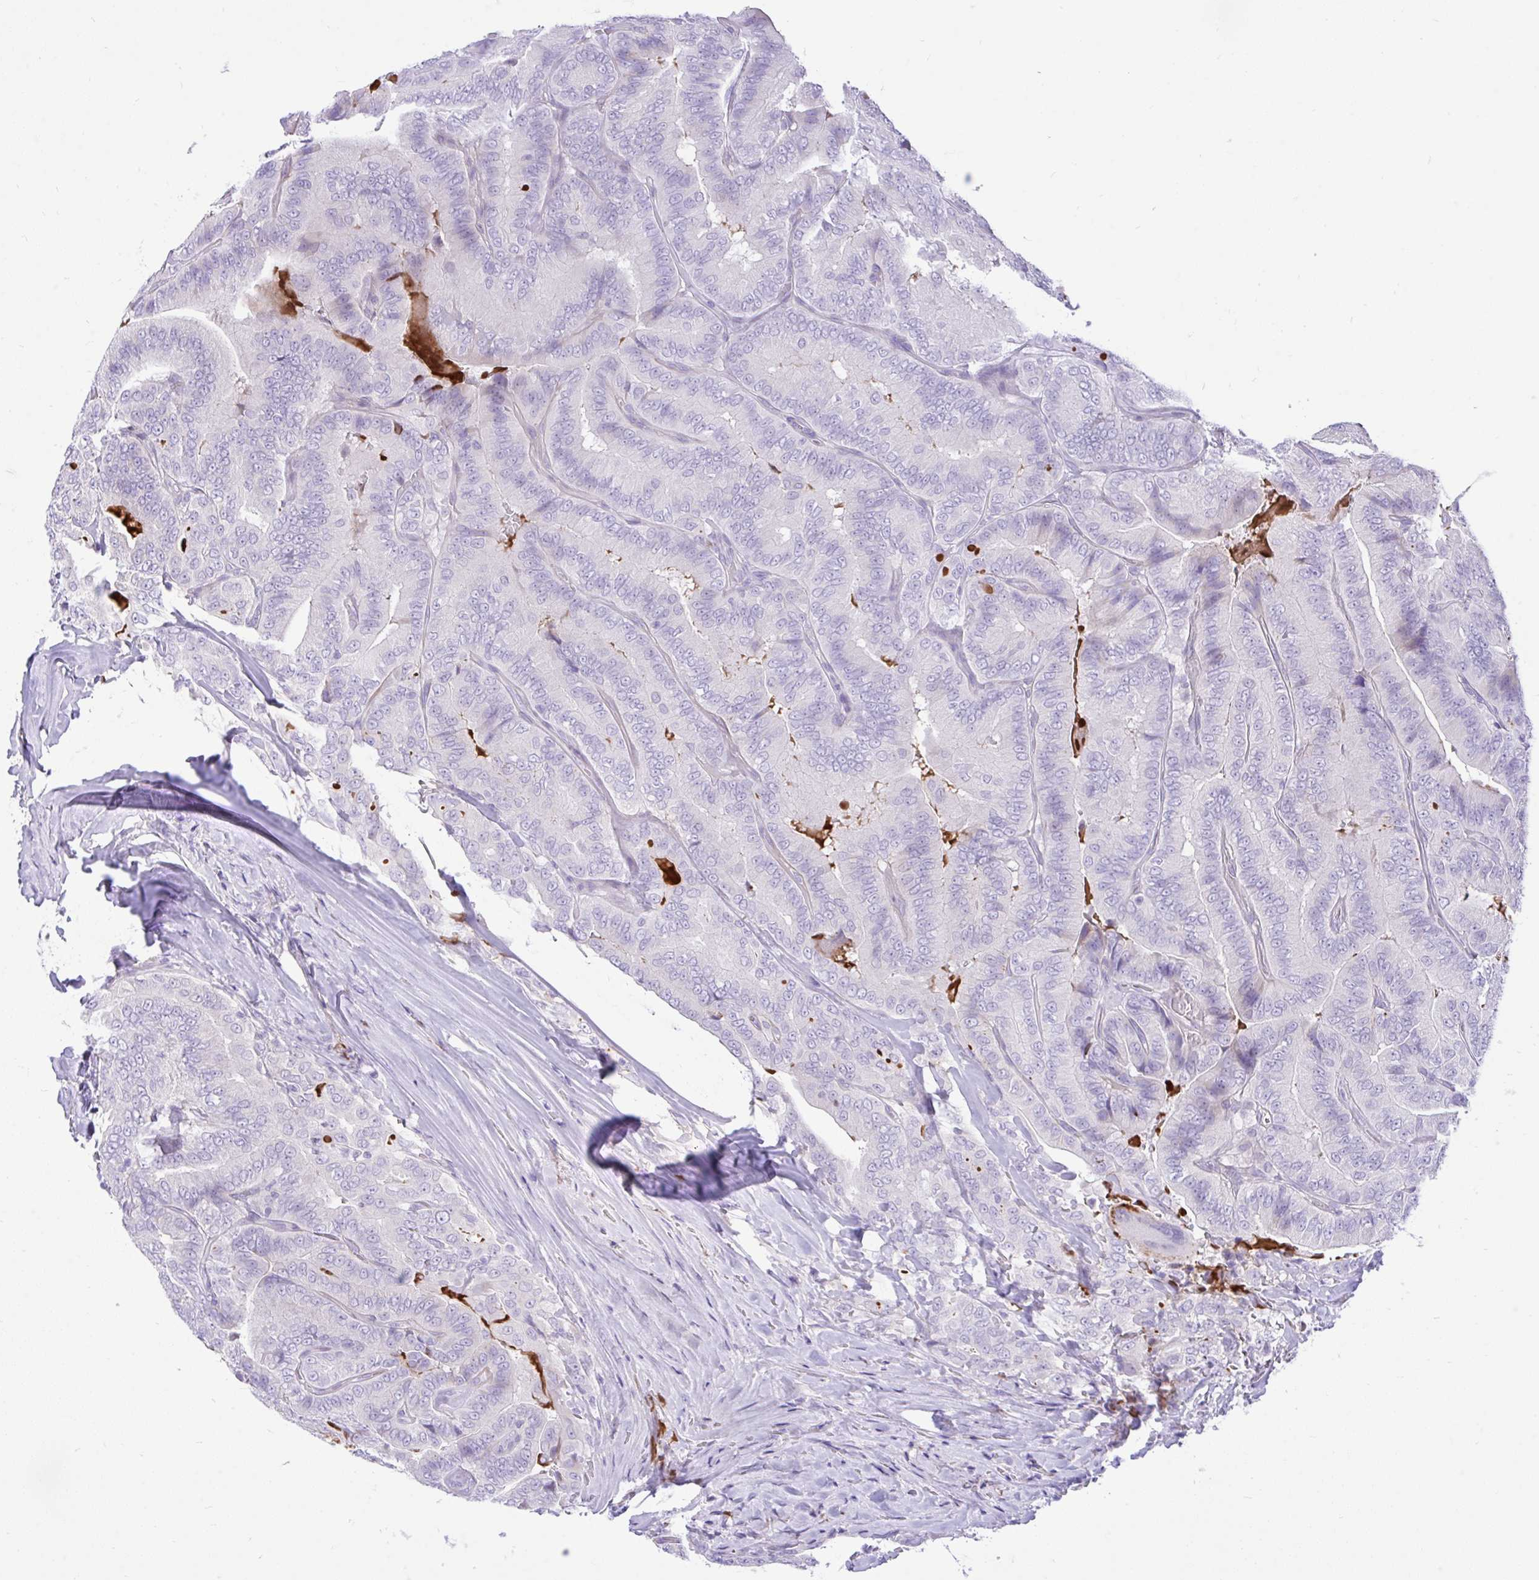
{"staining": {"intensity": "negative", "quantity": "none", "location": "none"}, "tissue": "thyroid cancer", "cell_type": "Tumor cells", "image_type": "cancer", "snomed": [{"axis": "morphology", "description": "Papillary adenocarcinoma, NOS"}, {"axis": "topography", "description": "Thyroid gland"}], "caption": "This is an immunohistochemistry histopathology image of human thyroid papillary adenocarcinoma. There is no expression in tumor cells.", "gene": "ZNF101", "patient": {"sex": "male", "age": 61}}